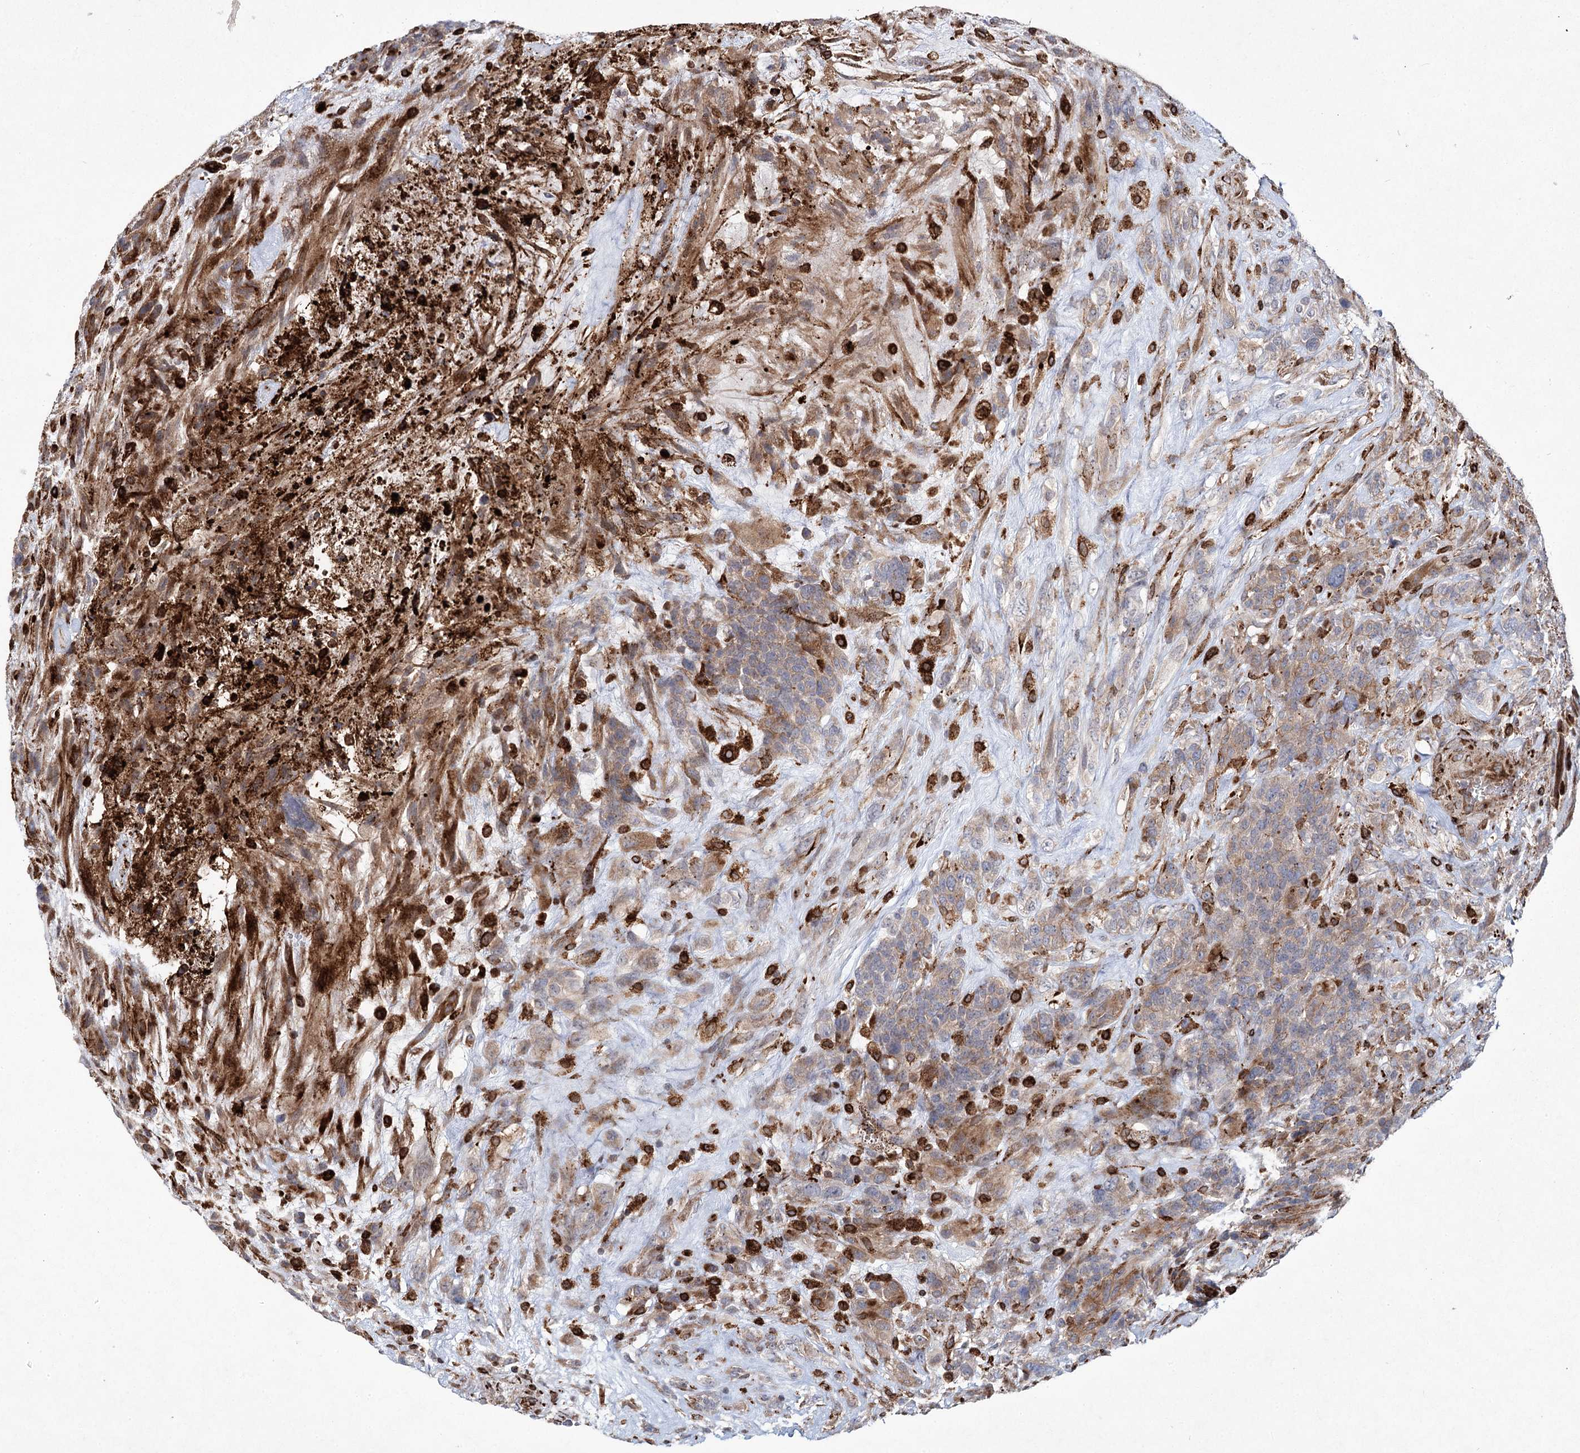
{"staining": {"intensity": "weak", "quantity": "25%-75%", "location": "cytoplasmic/membranous"}, "tissue": "glioma", "cell_type": "Tumor cells", "image_type": "cancer", "snomed": [{"axis": "morphology", "description": "Glioma, malignant, High grade"}, {"axis": "topography", "description": "Brain"}], "caption": "Immunohistochemical staining of glioma reveals low levels of weak cytoplasmic/membranous protein staining in approximately 25%-75% of tumor cells.", "gene": "DCUN1D4", "patient": {"sex": "male", "age": 61}}